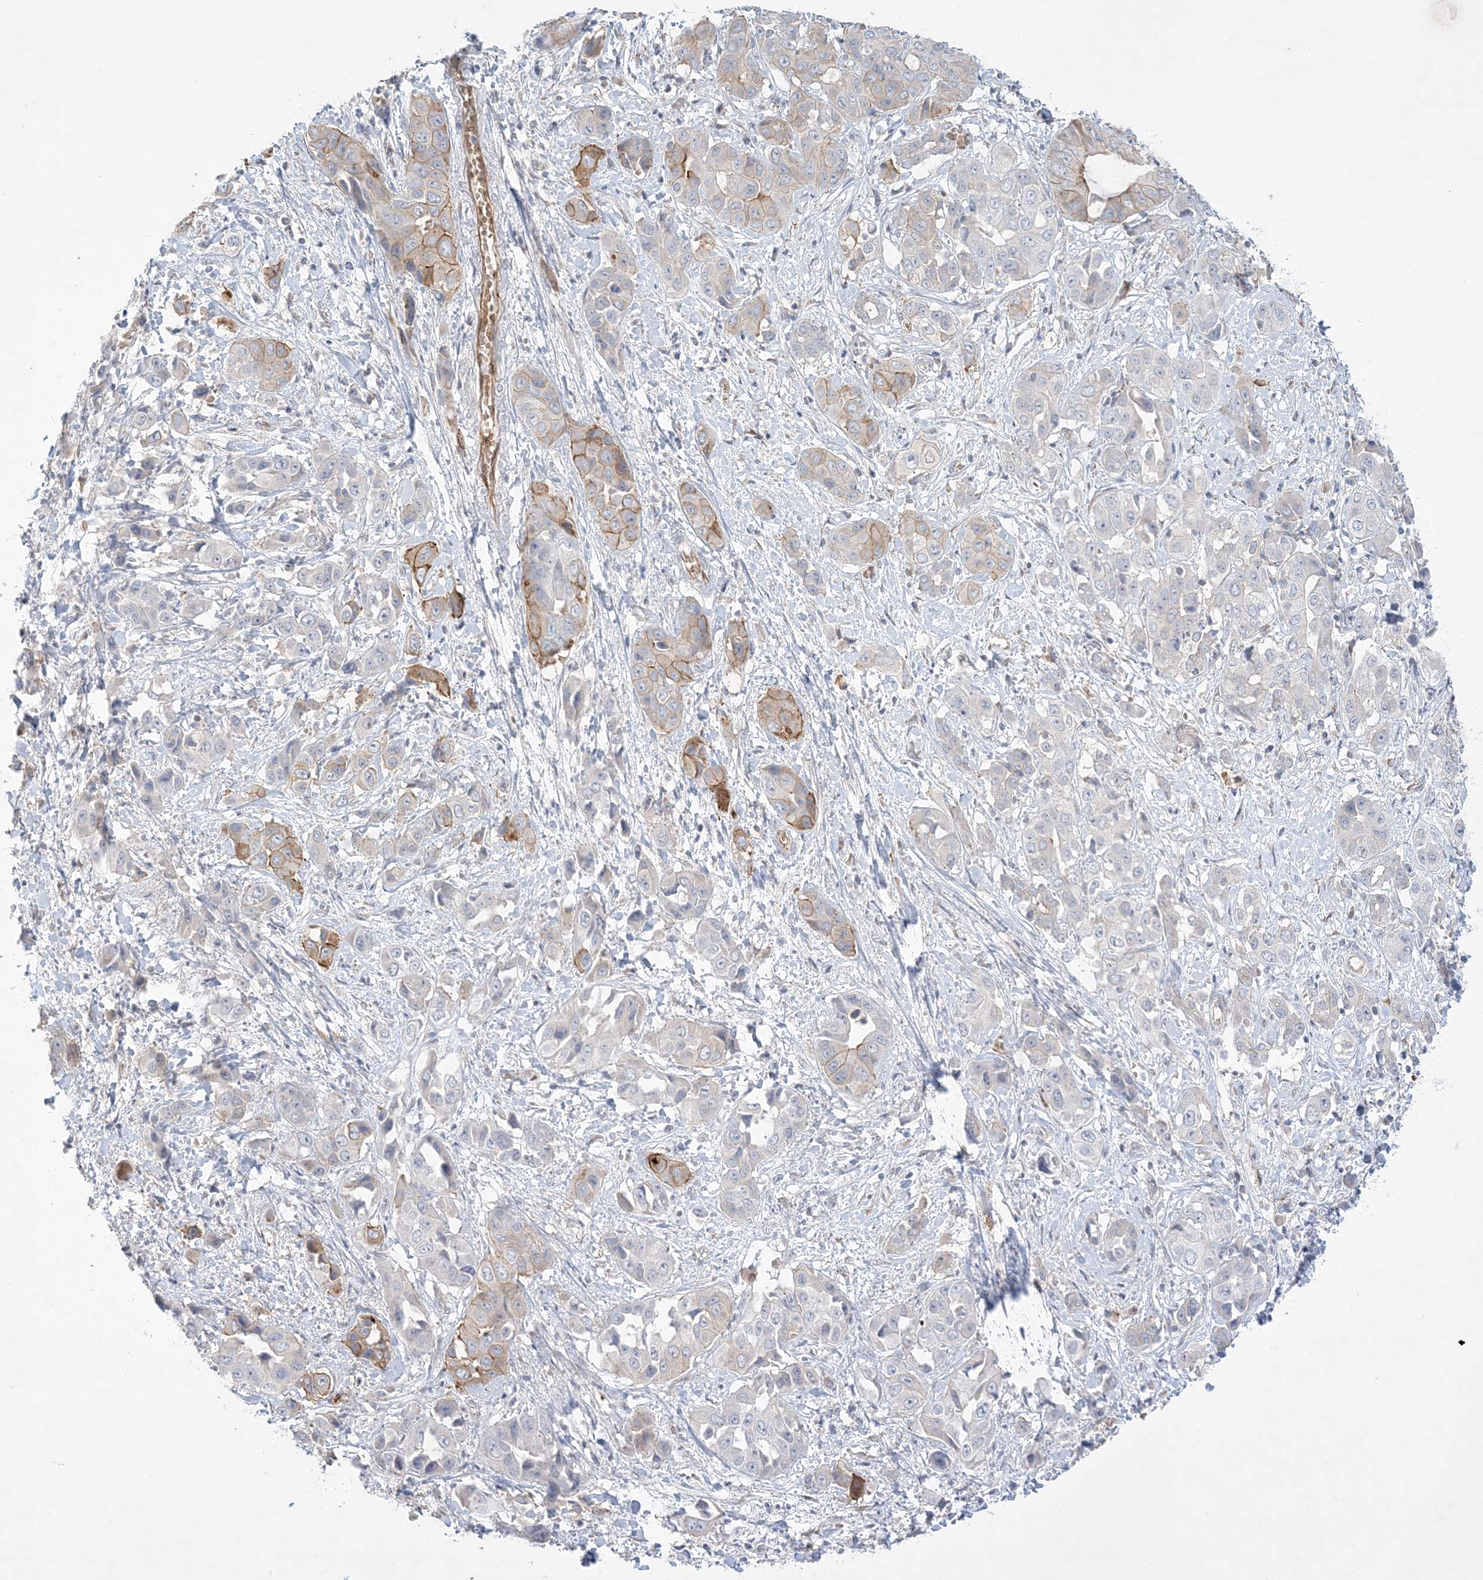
{"staining": {"intensity": "moderate", "quantity": "<25%", "location": "cytoplasmic/membranous"}, "tissue": "liver cancer", "cell_type": "Tumor cells", "image_type": "cancer", "snomed": [{"axis": "morphology", "description": "Cholangiocarcinoma"}, {"axis": "topography", "description": "Liver"}], "caption": "Protein expression analysis of human cholangiocarcinoma (liver) reveals moderate cytoplasmic/membranous staining in about <25% of tumor cells. The staining is performed using DAB brown chromogen to label protein expression. The nuclei are counter-stained blue using hematoxylin.", "gene": "ADAMTS12", "patient": {"sex": "female", "age": 52}}